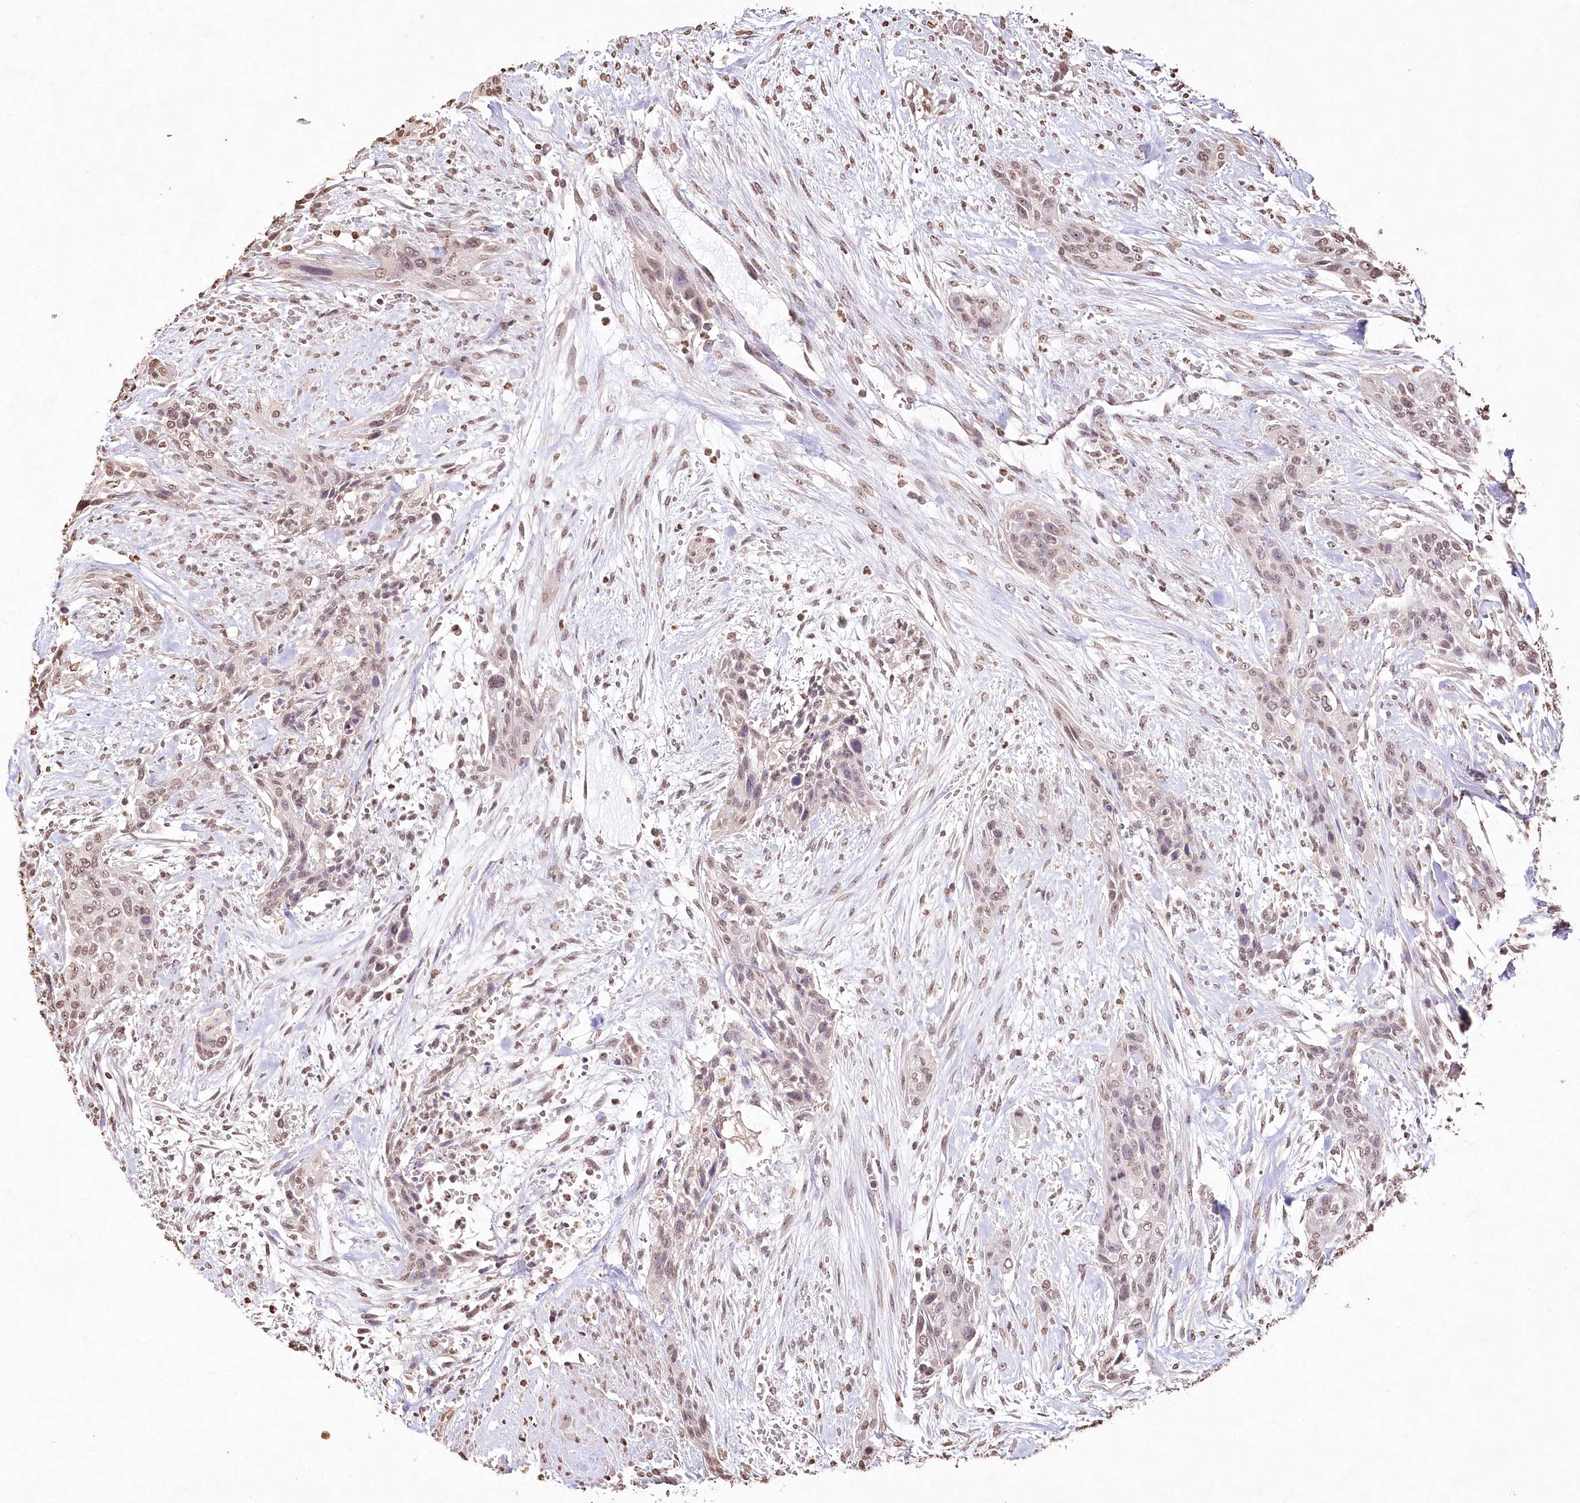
{"staining": {"intensity": "weak", "quantity": "25%-75%", "location": "nuclear"}, "tissue": "urothelial cancer", "cell_type": "Tumor cells", "image_type": "cancer", "snomed": [{"axis": "morphology", "description": "Urothelial carcinoma, High grade"}, {"axis": "topography", "description": "Urinary bladder"}], "caption": "Urothelial cancer stained with a protein marker demonstrates weak staining in tumor cells.", "gene": "DMXL1", "patient": {"sex": "male", "age": 35}}